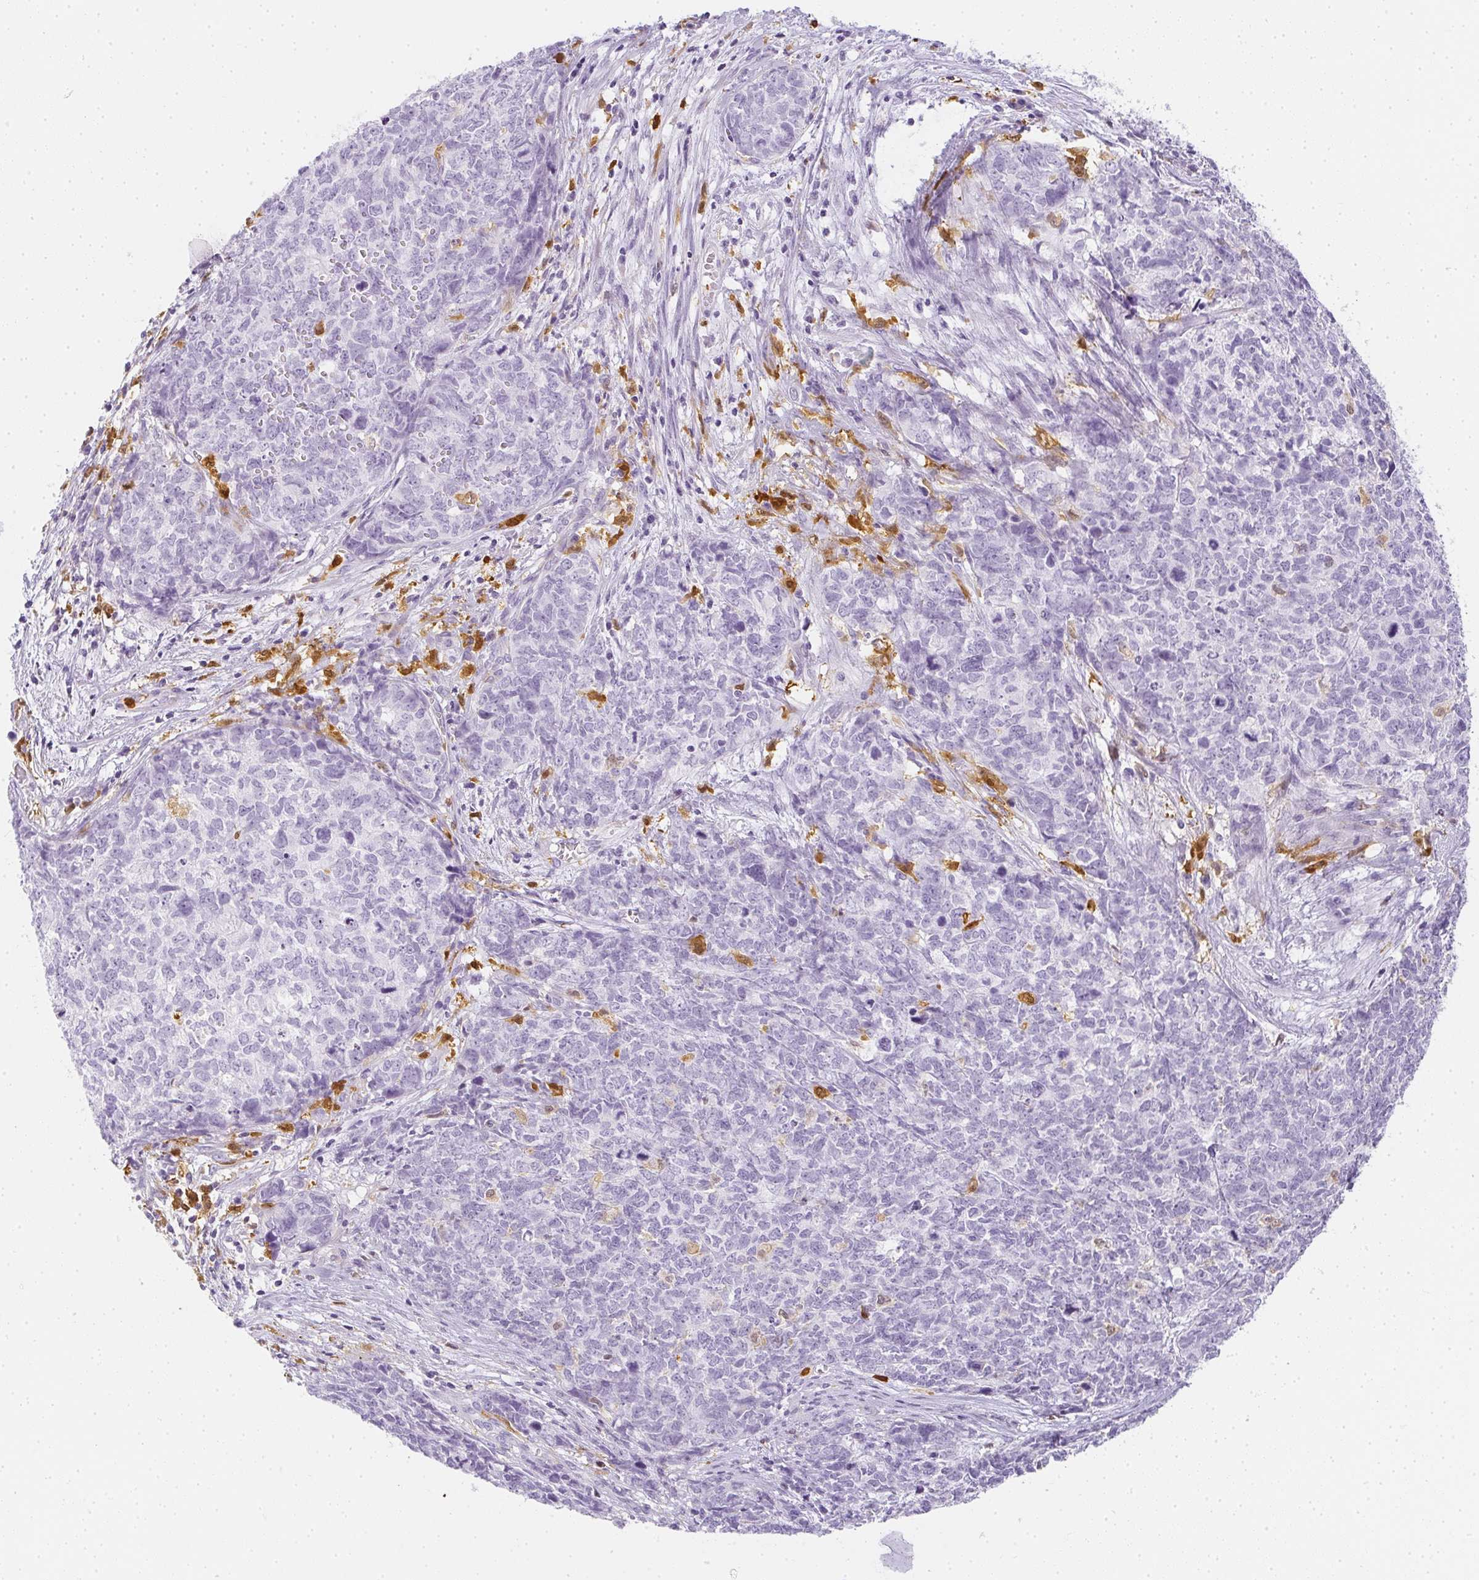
{"staining": {"intensity": "negative", "quantity": "none", "location": "none"}, "tissue": "cervical cancer", "cell_type": "Tumor cells", "image_type": "cancer", "snomed": [{"axis": "morphology", "description": "Adenocarcinoma, NOS"}, {"axis": "topography", "description": "Cervix"}], "caption": "A histopathology image of adenocarcinoma (cervical) stained for a protein shows no brown staining in tumor cells.", "gene": "HK3", "patient": {"sex": "female", "age": 63}}